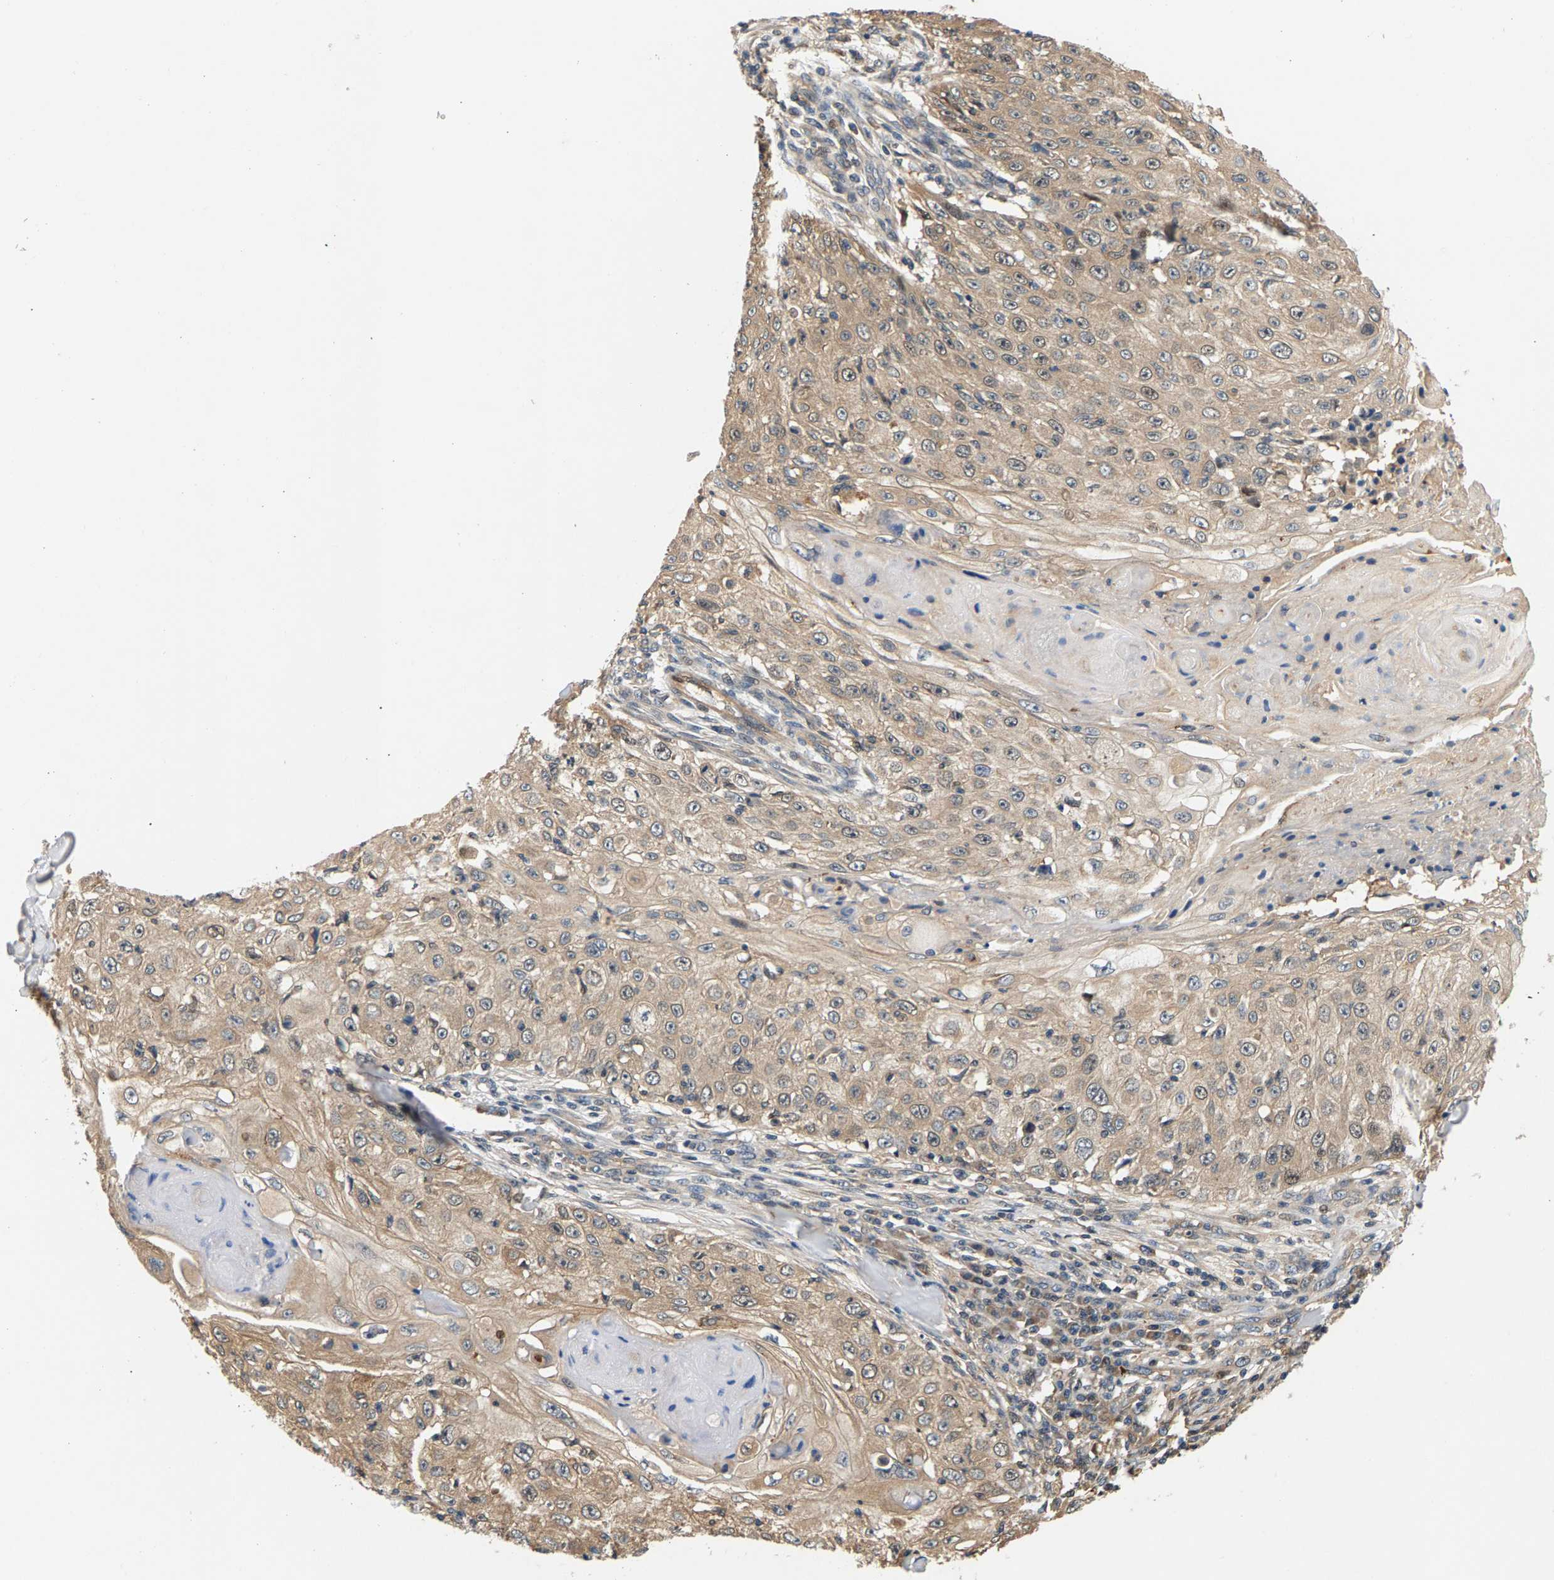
{"staining": {"intensity": "weak", "quantity": ">75%", "location": "cytoplasmic/membranous"}, "tissue": "skin cancer", "cell_type": "Tumor cells", "image_type": "cancer", "snomed": [{"axis": "morphology", "description": "Squamous cell carcinoma, NOS"}, {"axis": "topography", "description": "Skin"}], "caption": "An IHC photomicrograph of neoplastic tissue is shown. Protein staining in brown shows weak cytoplasmic/membranous positivity in skin cancer (squamous cell carcinoma) within tumor cells. (IHC, brightfield microscopy, high magnification).", "gene": "FAM78A", "patient": {"sex": "male", "age": 86}}